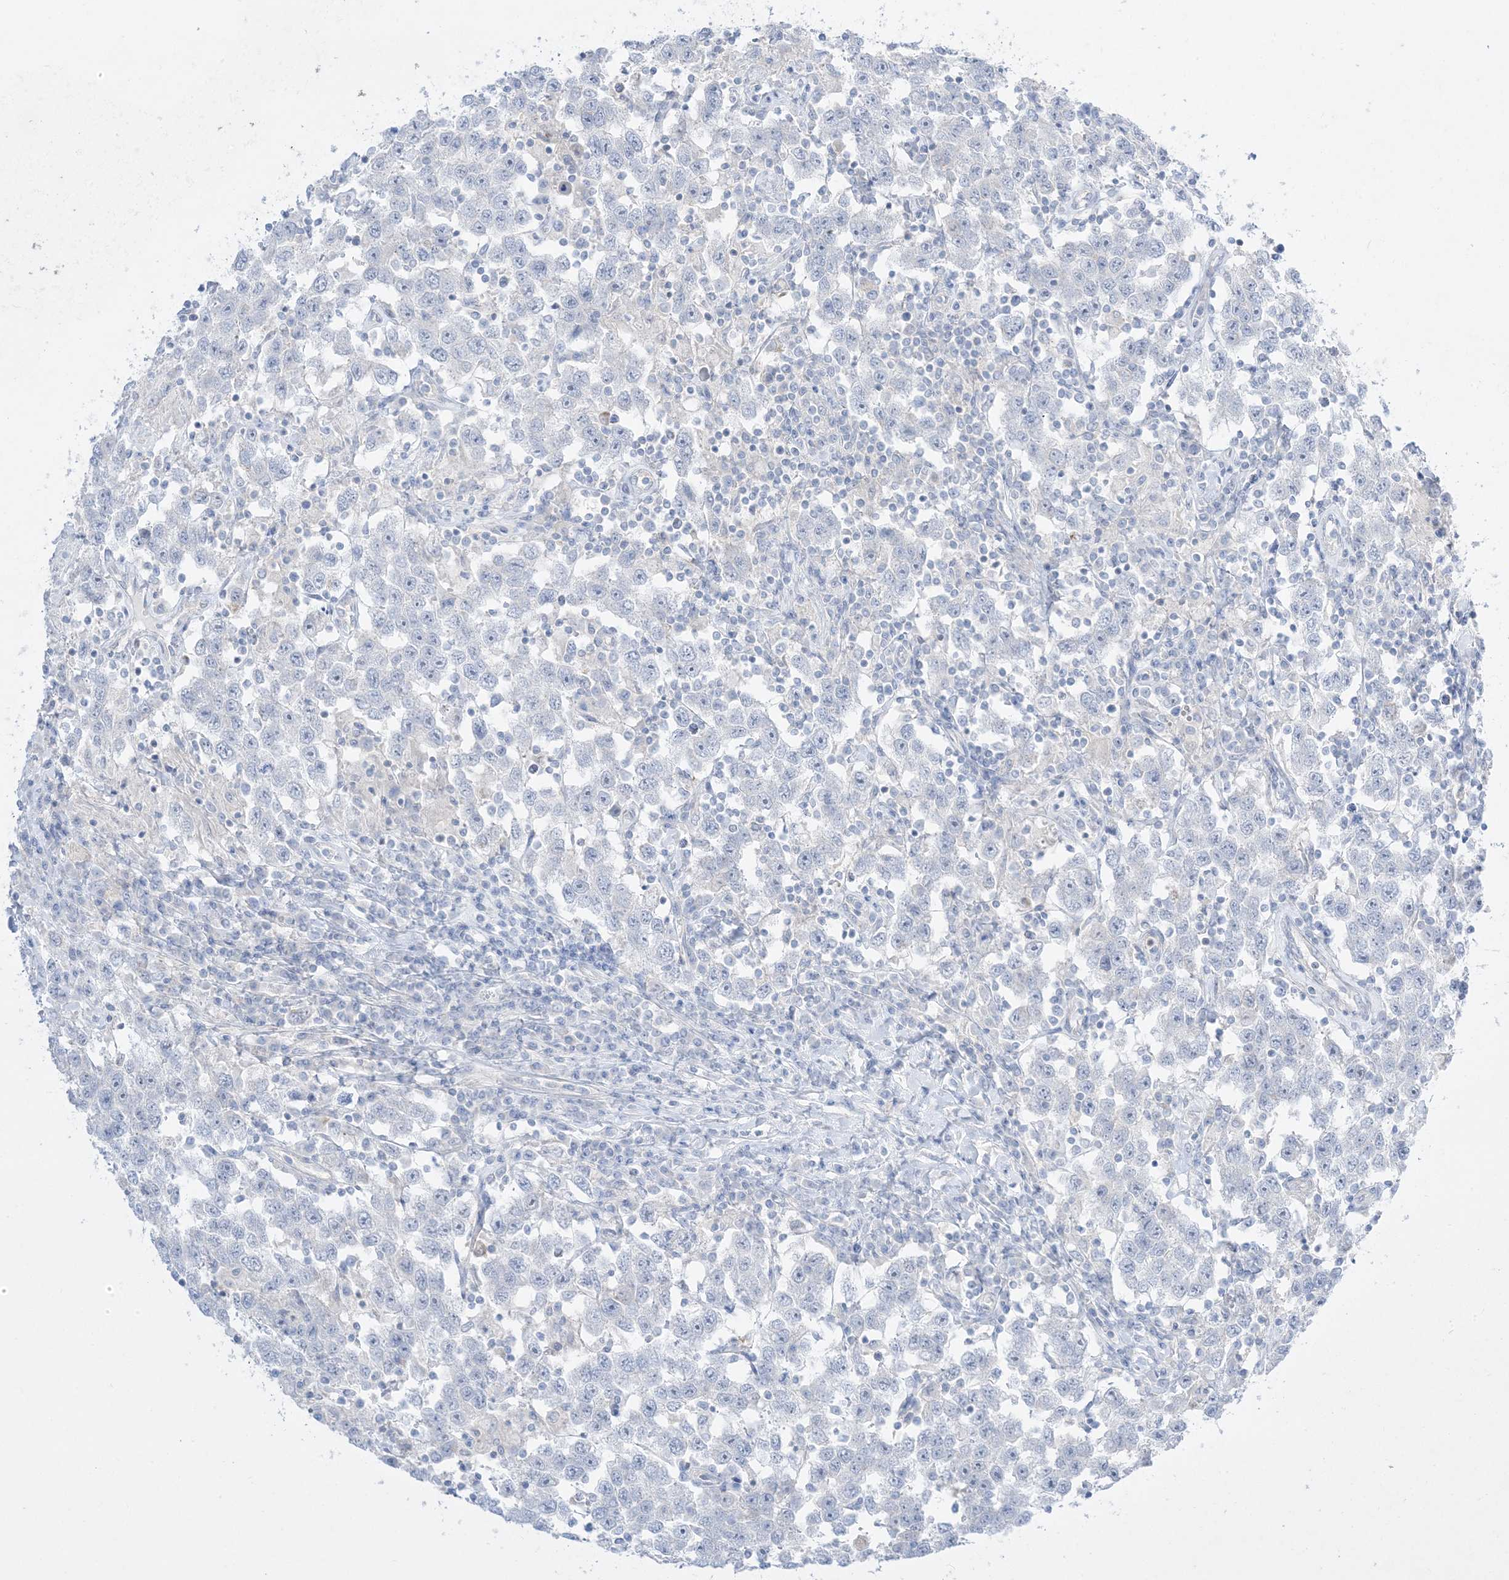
{"staining": {"intensity": "negative", "quantity": "none", "location": "none"}, "tissue": "testis cancer", "cell_type": "Tumor cells", "image_type": "cancer", "snomed": [{"axis": "morphology", "description": "Seminoma, NOS"}, {"axis": "topography", "description": "Testis"}], "caption": "Immunohistochemical staining of human seminoma (testis) reveals no significant staining in tumor cells.", "gene": "ARHGEF9", "patient": {"sex": "male", "age": 41}}